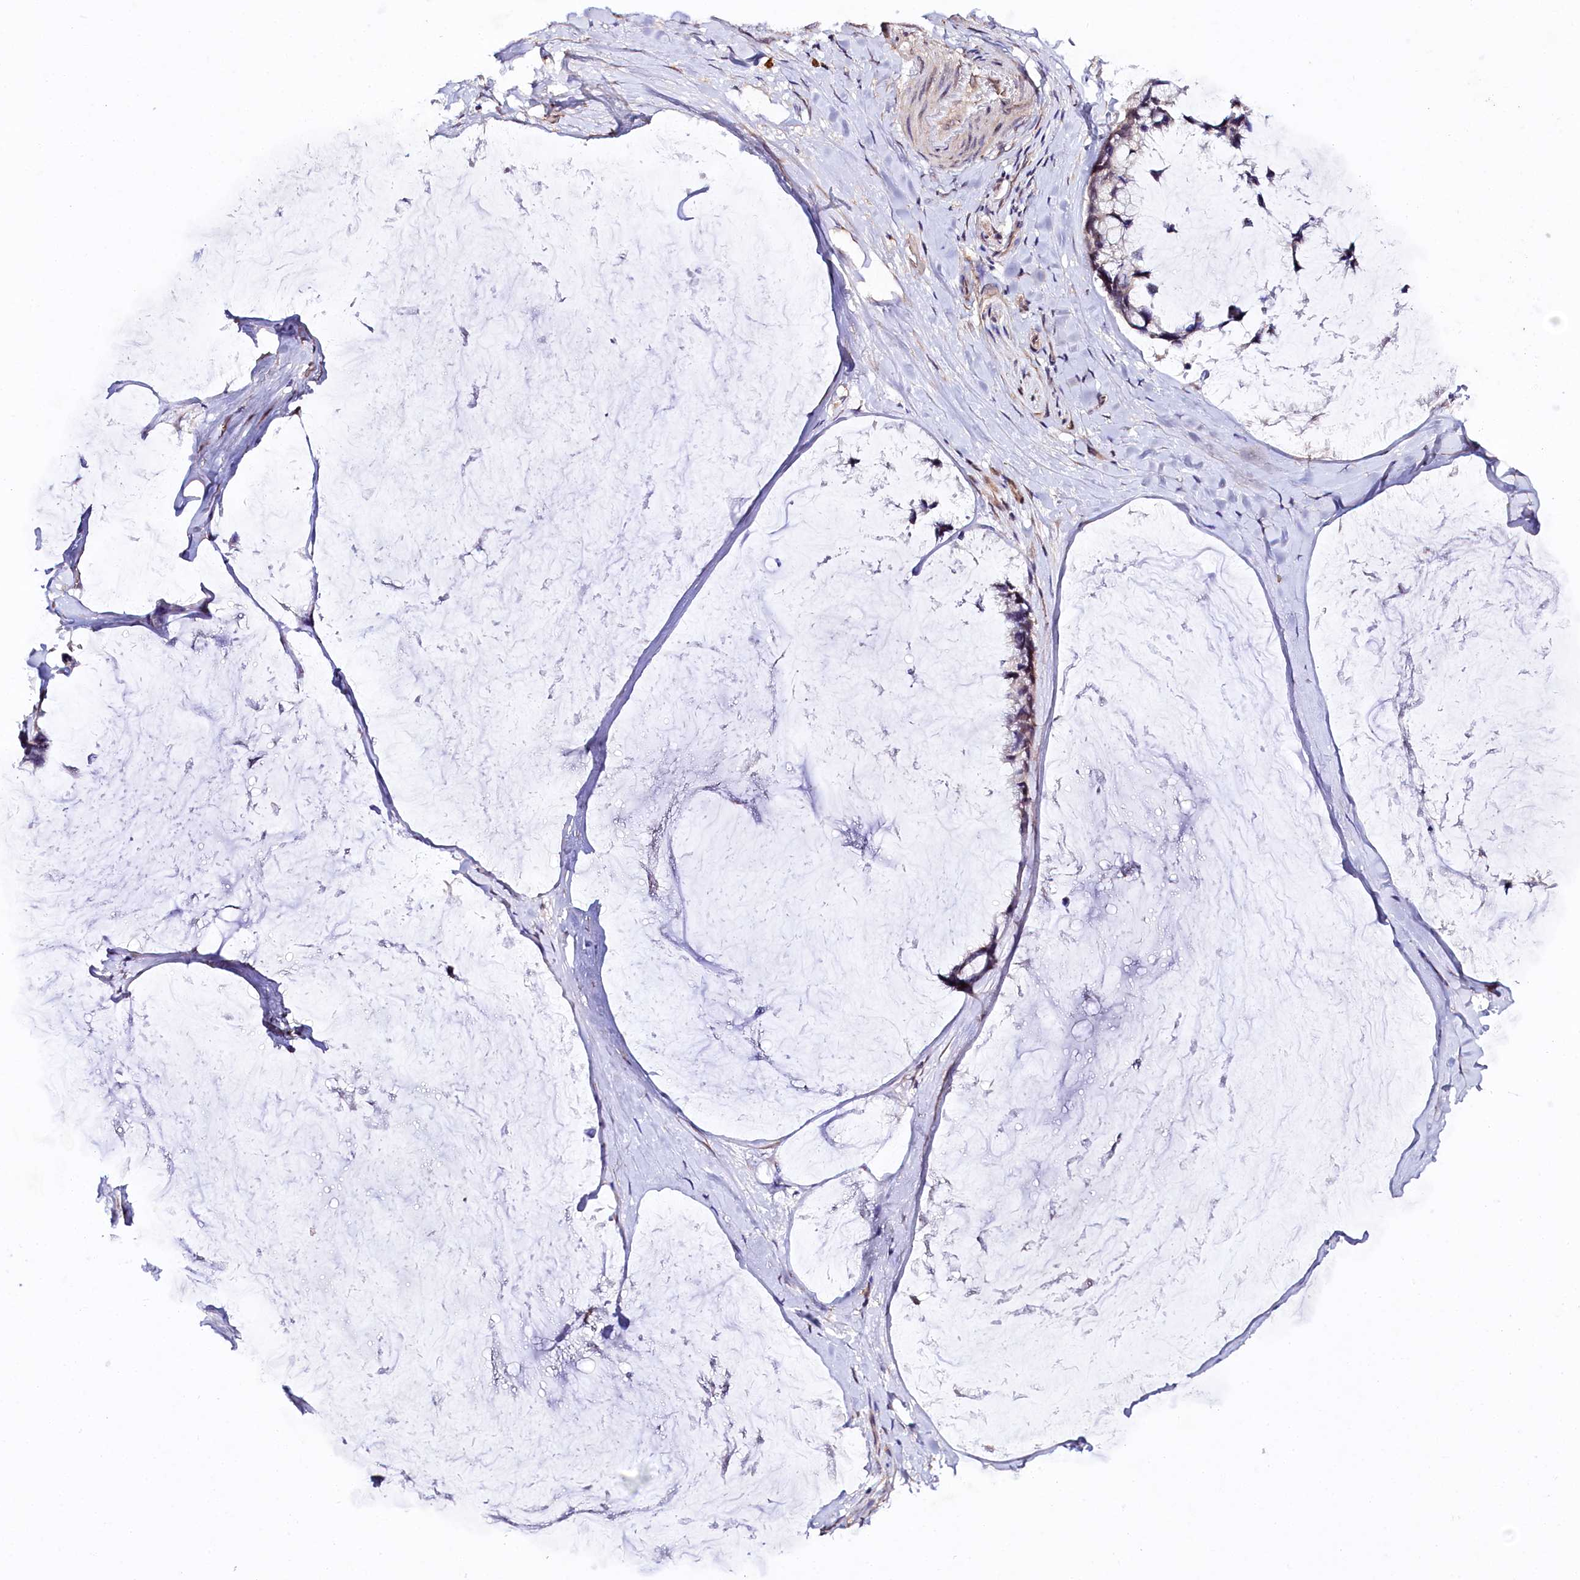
{"staining": {"intensity": "weak", "quantity": "<25%", "location": "cytoplasmic/membranous"}, "tissue": "ovarian cancer", "cell_type": "Tumor cells", "image_type": "cancer", "snomed": [{"axis": "morphology", "description": "Cystadenocarcinoma, mucinous, NOS"}, {"axis": "topography", "description": "Ovary"}], "caption": "Human ovarian mucinous cystadenocarcinoma stained for a protein using immunohistochemistry (IHC) demonstrates no staining in tumor cells.", "gene": "PHLDB1", "patient": {"sex": "female", "age": 39}}